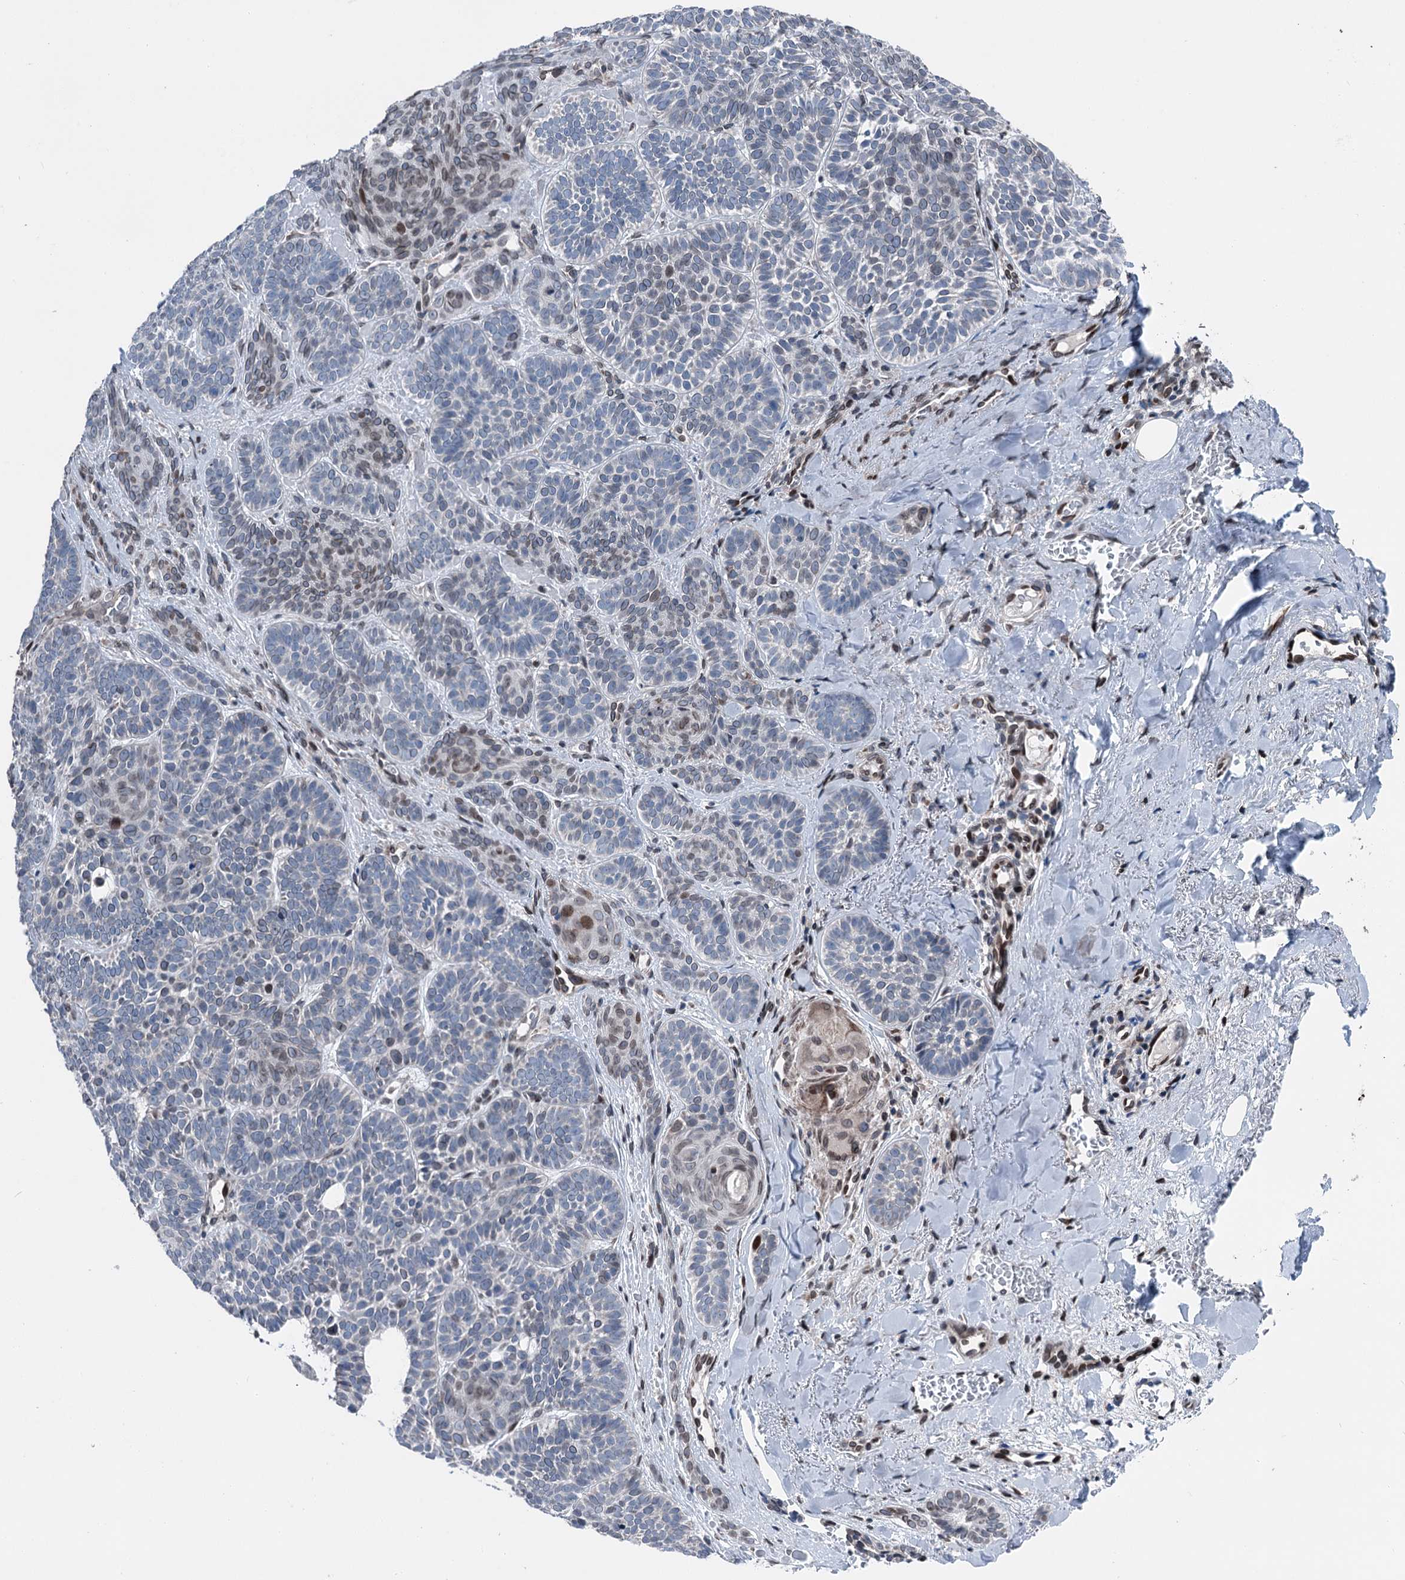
{"staining": {"intensity": "negative", "quantity": "none", "location": "none"}, "tissue": "skin cancer", "cell_type": "Tumor cells", "image_type": "cancer", "snomed": [{"axis": "morphology", "description": "Basal cell carcinoma"}, {"axis": "topography", "description": "Skin"}], "caption": "Immunohistochemical staining of skin cancer (basal cell carcinoma) shows no significant expression in tumor cells. The staining is performed using DAB (3,3'-diaminobenzidine) brown chromogen with nuclei counter-stained in using hematoxylin.", "gene": "MRPL14", "patient": {"sex": "male", "age": 85}}